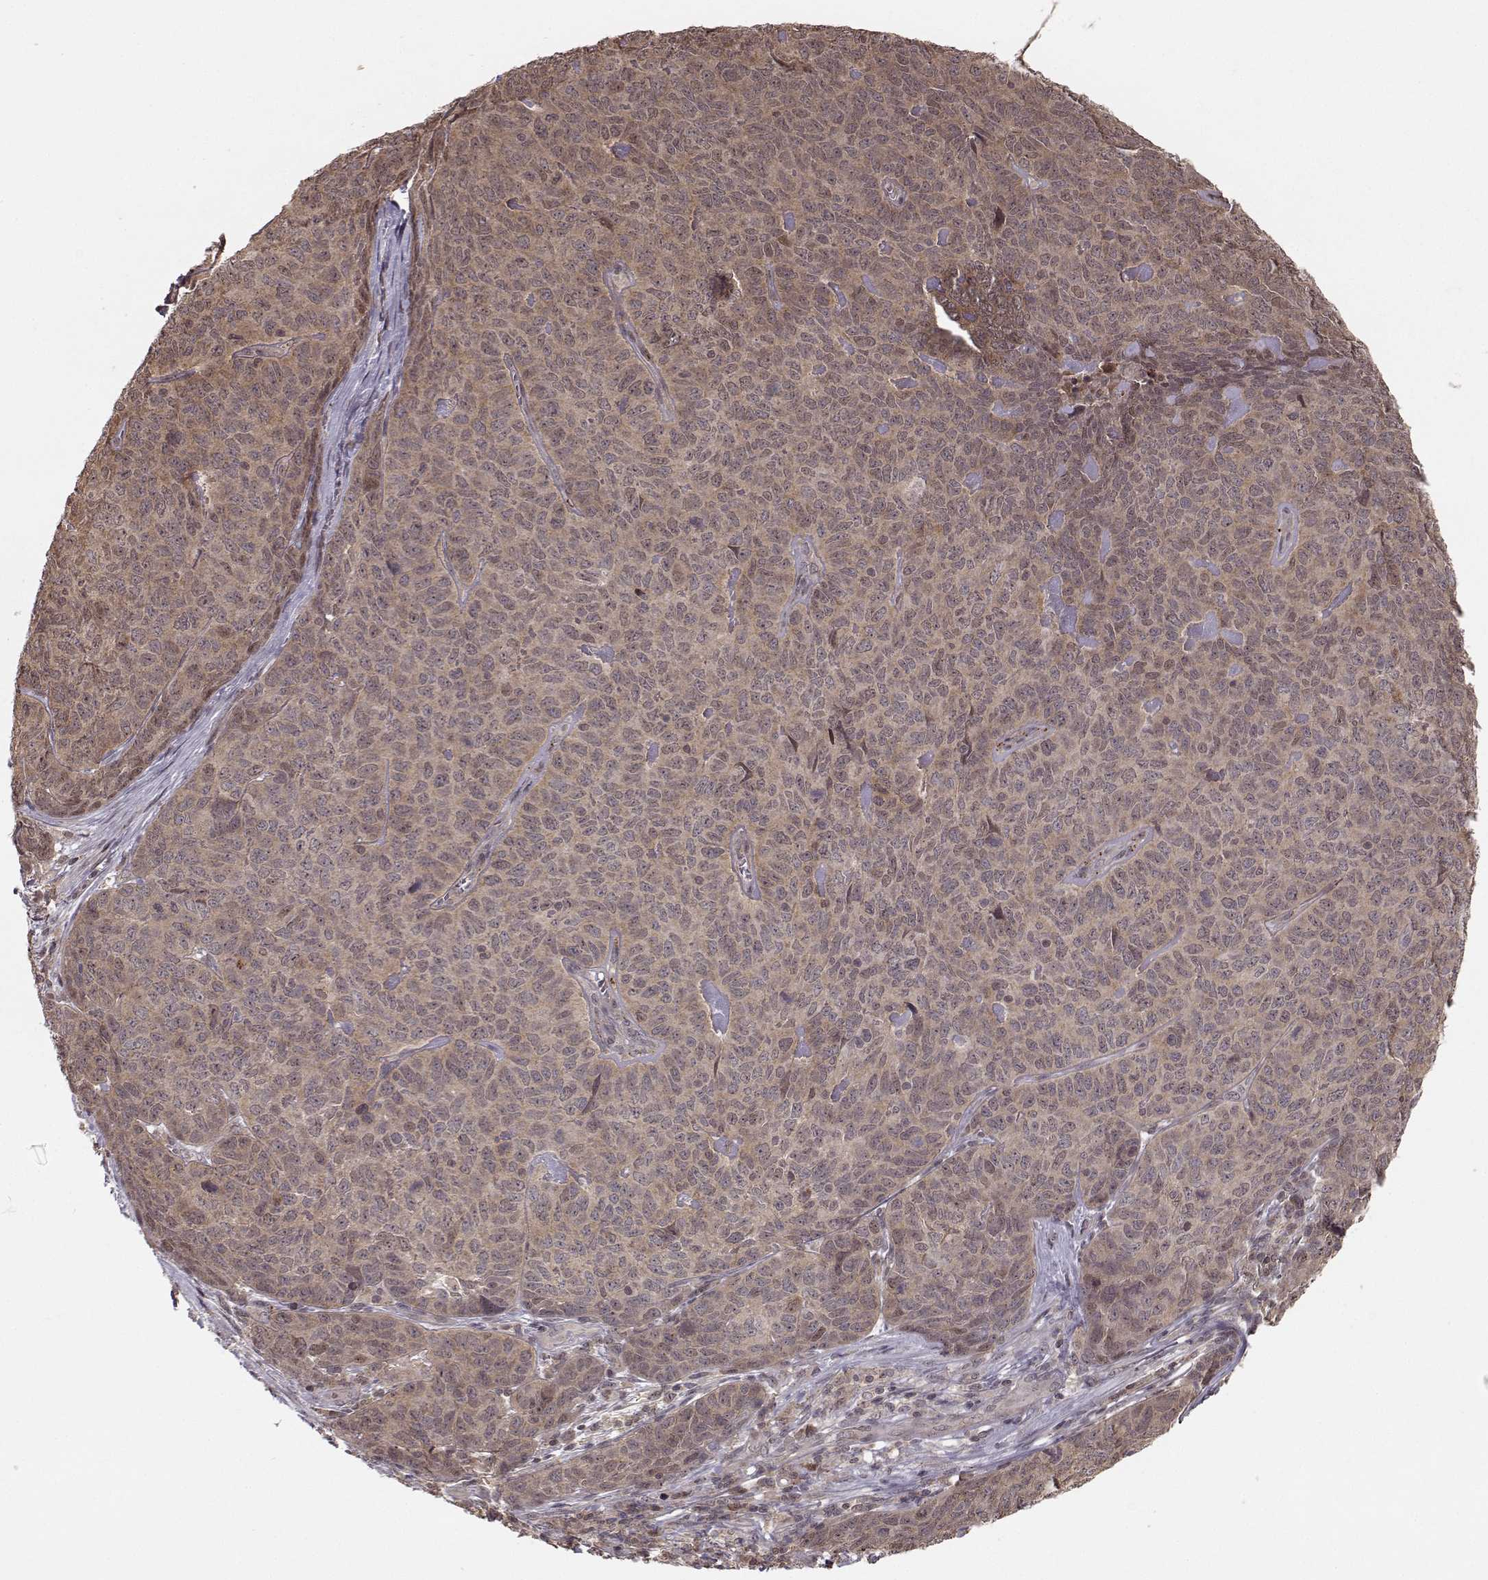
{"staining": {"intensity": "weak", "quantity": ">75%", "location": "cytoplasmic/membranous"}, "tissue": "skin cancer", "cell_type": "Tumor cells", "image_type": "cancer", "snomed": [{"axis": "morphology", "description": "Squamous cell carcinoma, NOS"}, {"axis": "topography", "description": "Skin"}, {"axis": "topography", "description": "Anal"}], "caption": "Human skin cancer (squamous cell carcinoma) stained with a brown dye exhibits weak cytoplasmic/membranous positive staining in about >75% of tumor cells.", "gene": "PLEKHG3", "patient": {"sex": "female", "age": 51}}